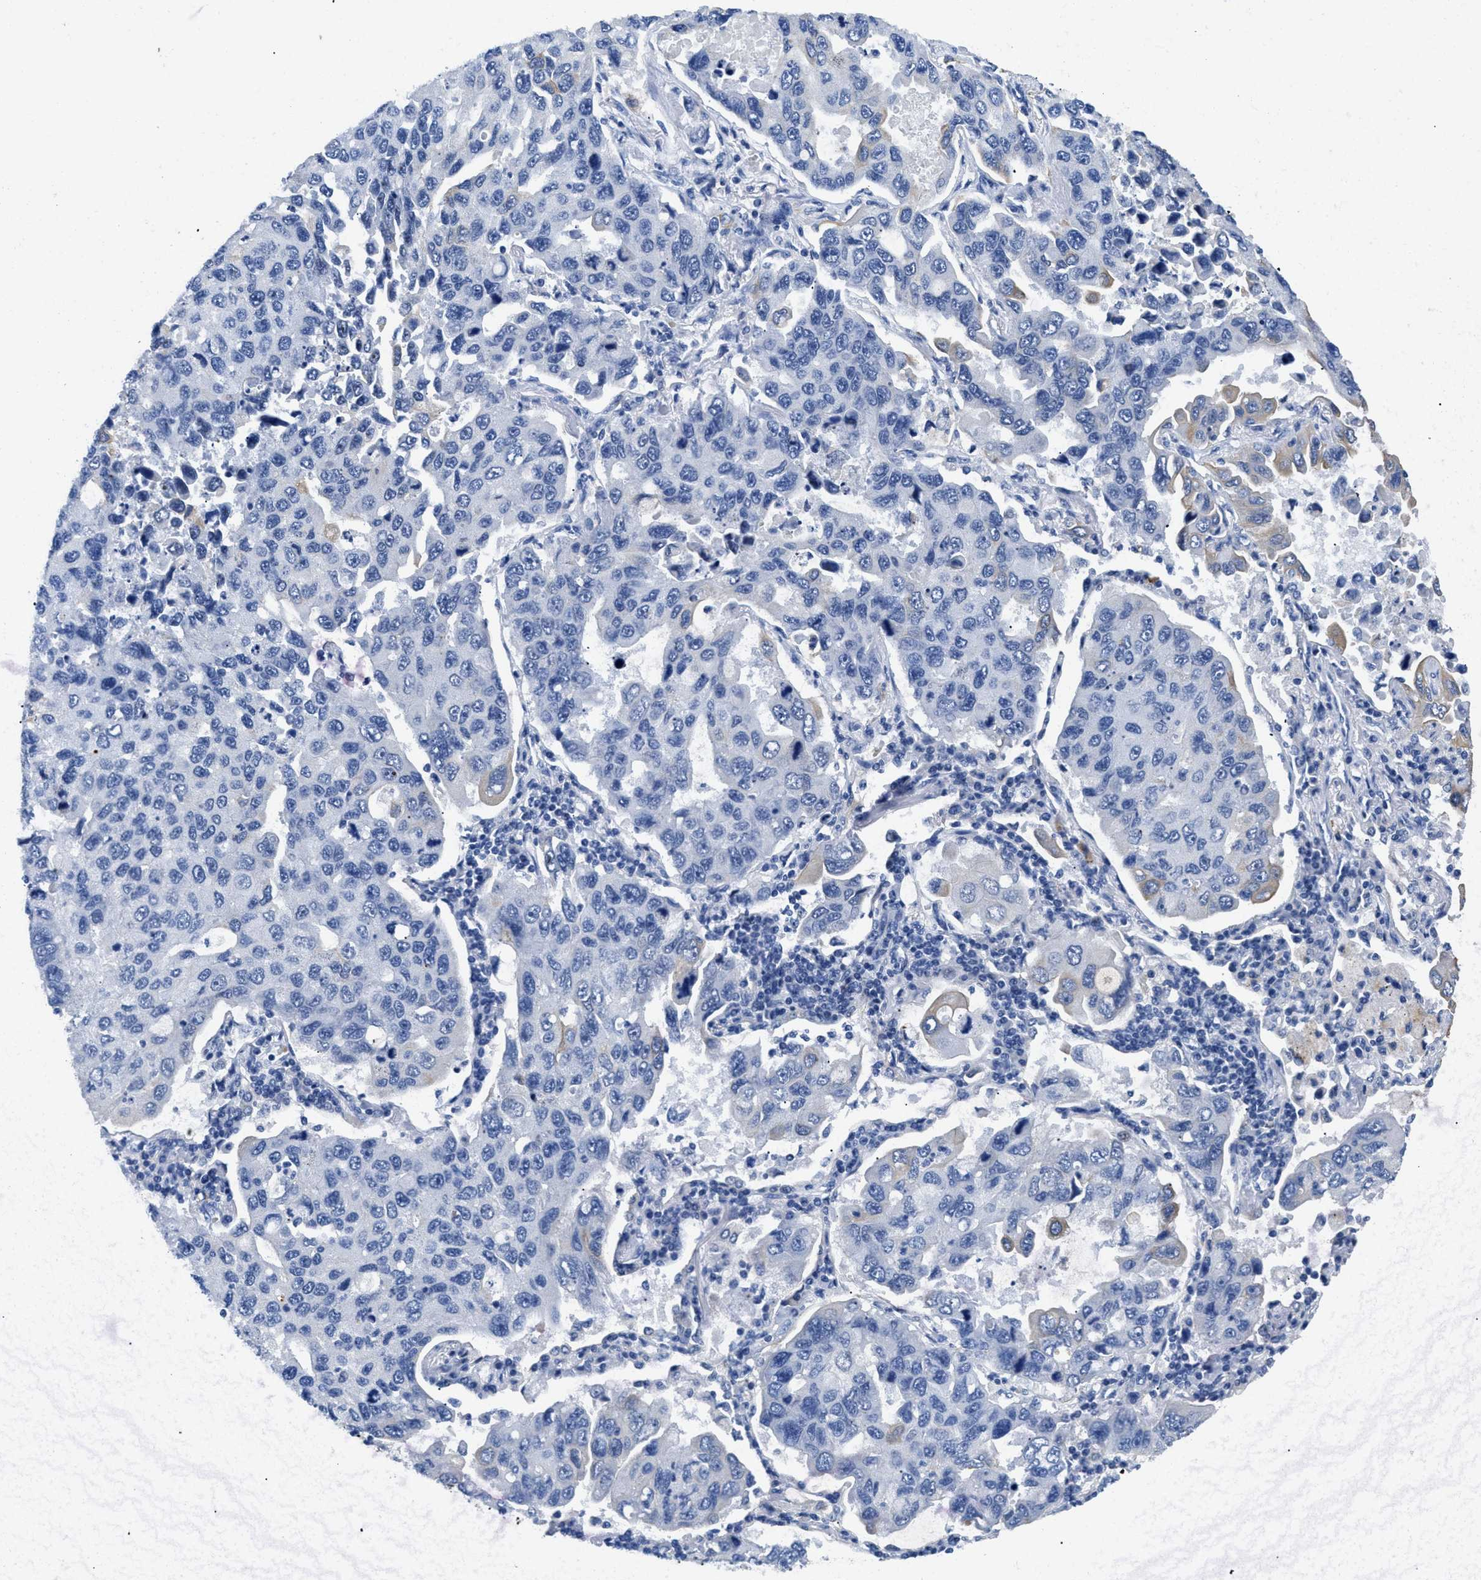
{"staining": {"intensity": "negative", "quantity": "none", "location": "none"}, "tissue": "lung cancer", "cell_type": "Tumor cells", "image_type": "cancer", "snomed": [{"axis": "morphology", "description": "Adenocarcinoma, NOS"}, {"axis": "topography", "description": "Lung"}], "caption": "A high-resolution image shows immunohistochemistry (IHC) staining of adenocarcinoma (lung), which shows no significant positivity in tumor cells.", "gene": "TMEM68", "patient": {"sex": "male", "age": 64}}